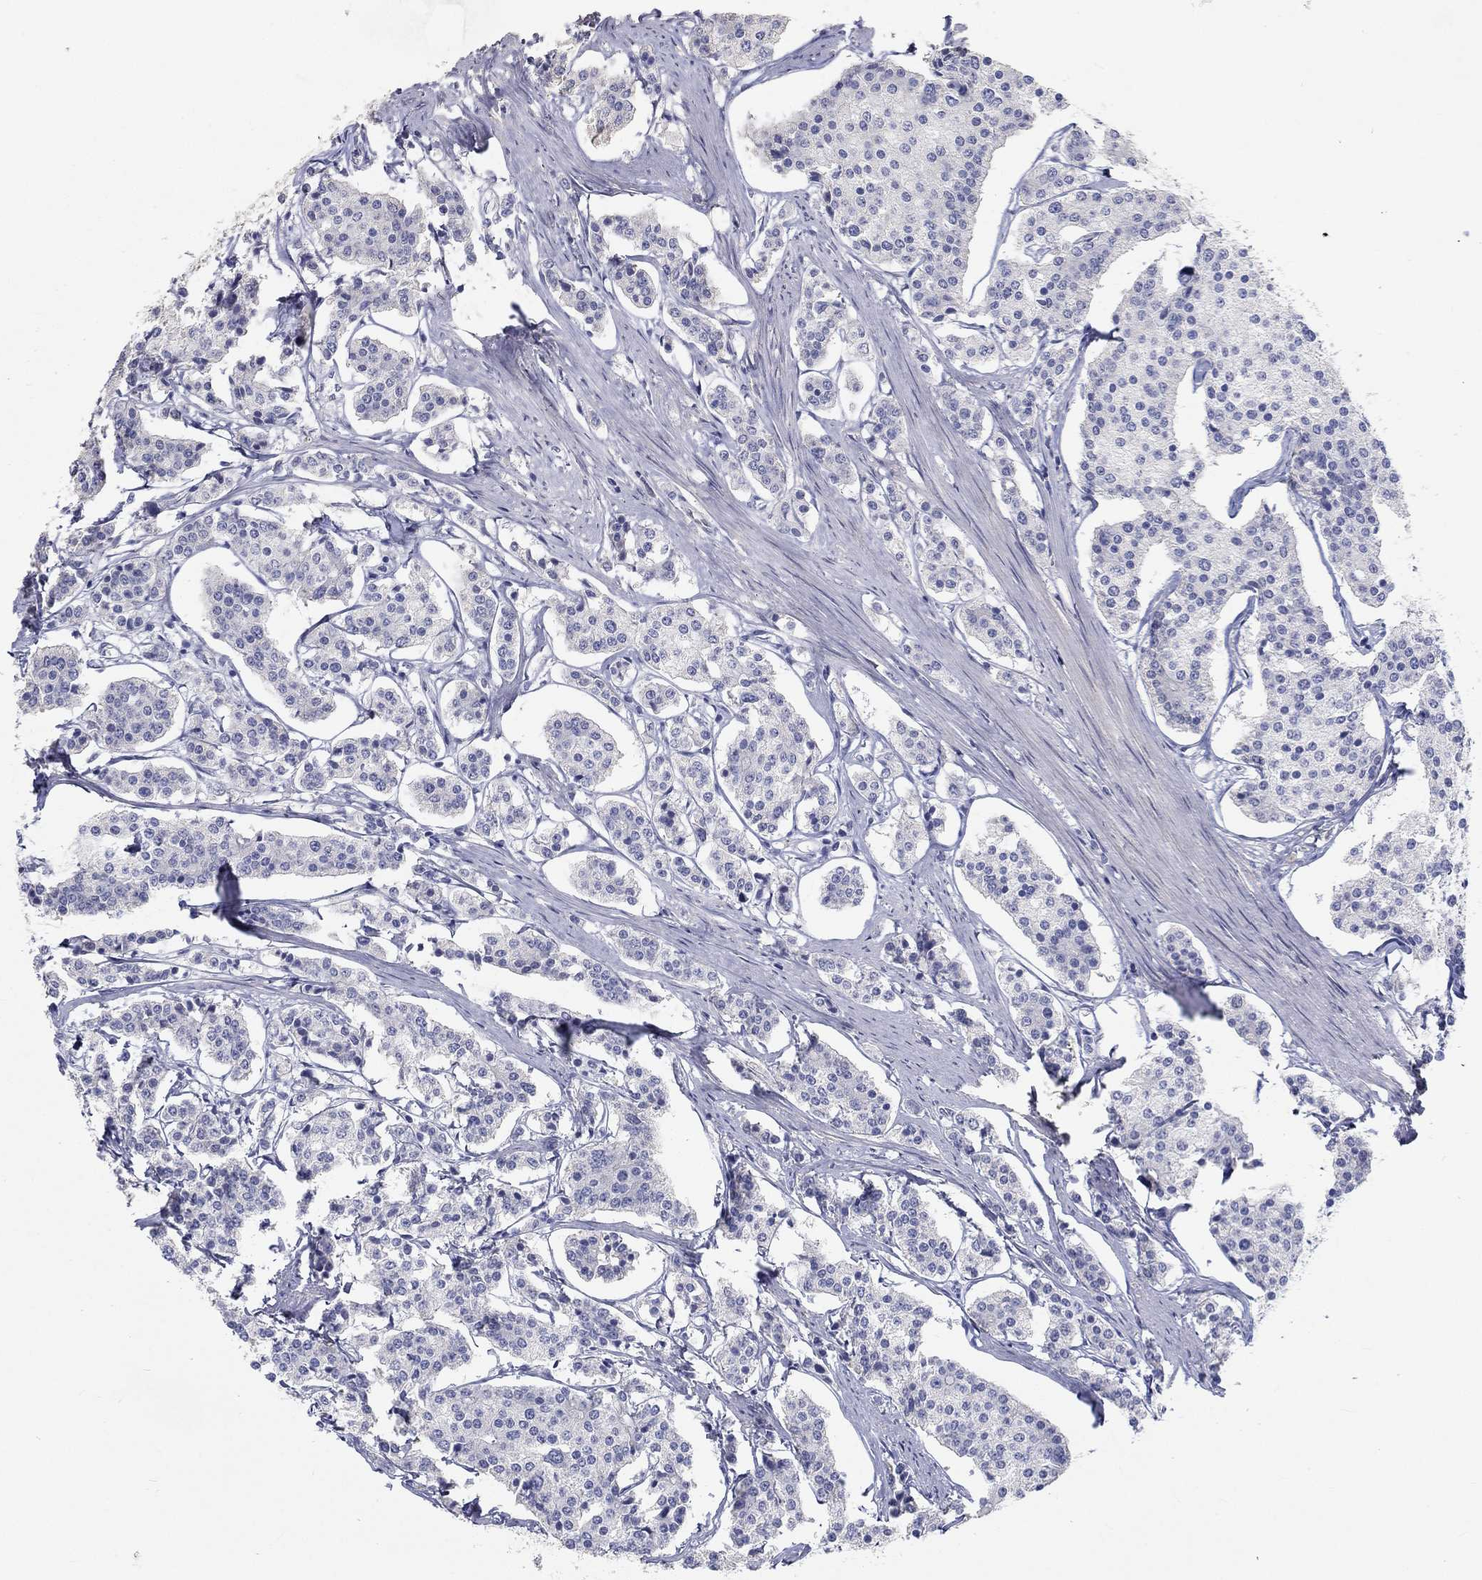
{"staining": {"intensity": "negative", "quantity": "none", "location": "none"}, "tissue": "carcinoid", "cell_type": "Tumor cells", "image_type": "cancer", "snomed": [{"axis": "morphology", "description": "Carcinoid, malignant, NOS"}, {"axis": "topography", "description": "Small intestine"}], "caption": "Image shows no significant protein positivity in tumor cells of malignant carcinoid.", "gene": "FGF2", "patient": {"sex": "female", "age": 65}}